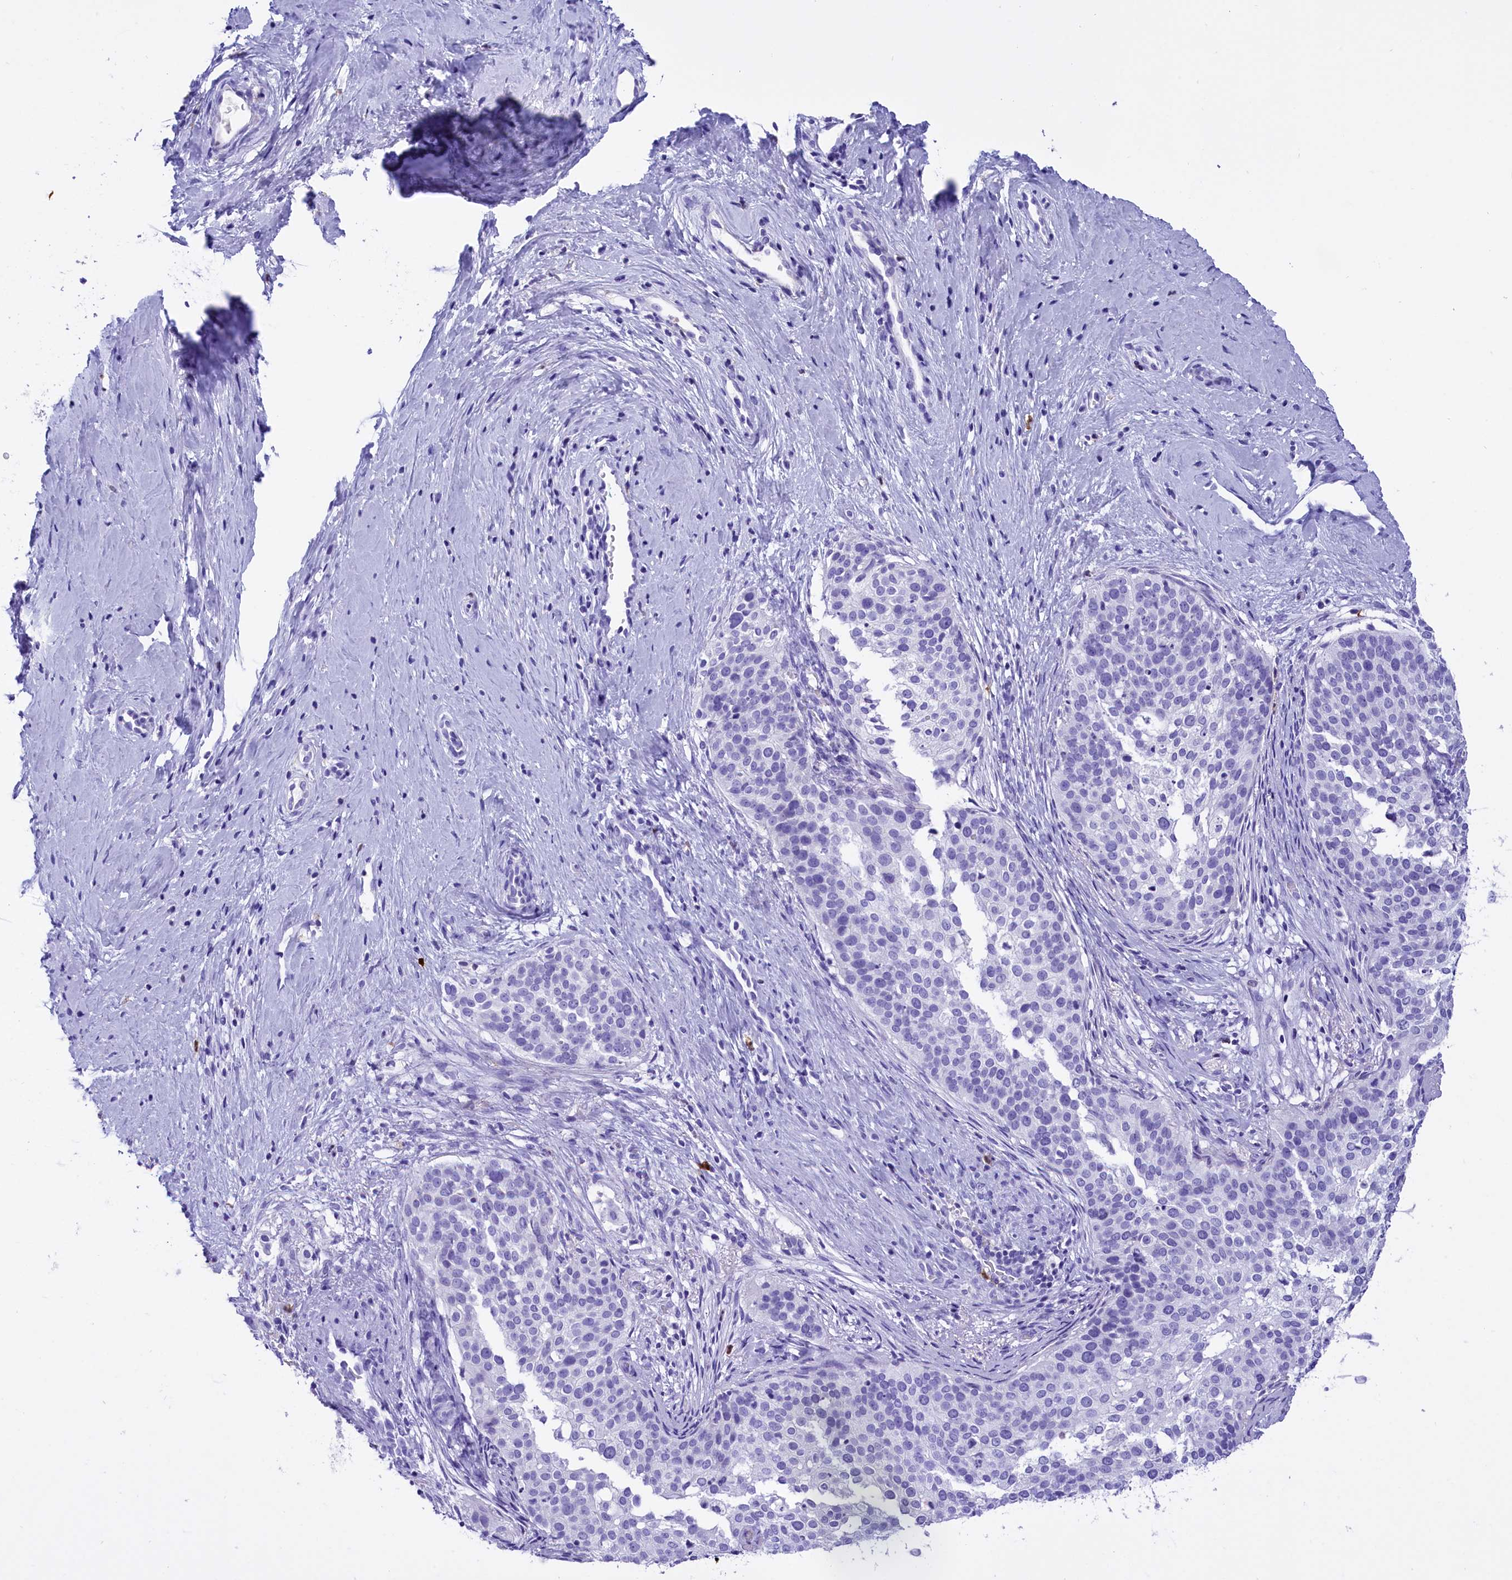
{"staining": {"intensity": "negative", "quantity": "none", "location": "none"}, "tissue": "cervical cancer", "cell_type": "Tumor cells", "image_type": "cancer", "snomed": [{"axis": "morphology", "description": "Squamous cell carcinoma, NOS"}, {"axis": "topography", "description": "Cervix"}], "caption": "Cervical cancer was stained to show a protein in brown. There is no significant expression in tumor cells. Brightfield microscopy of immunohistochemistry stained with DAB (brown) and hematoxylin (blue), captured at high magnification.", "gene": "CLC", "patient": {"sex": "female", "age": 44}}